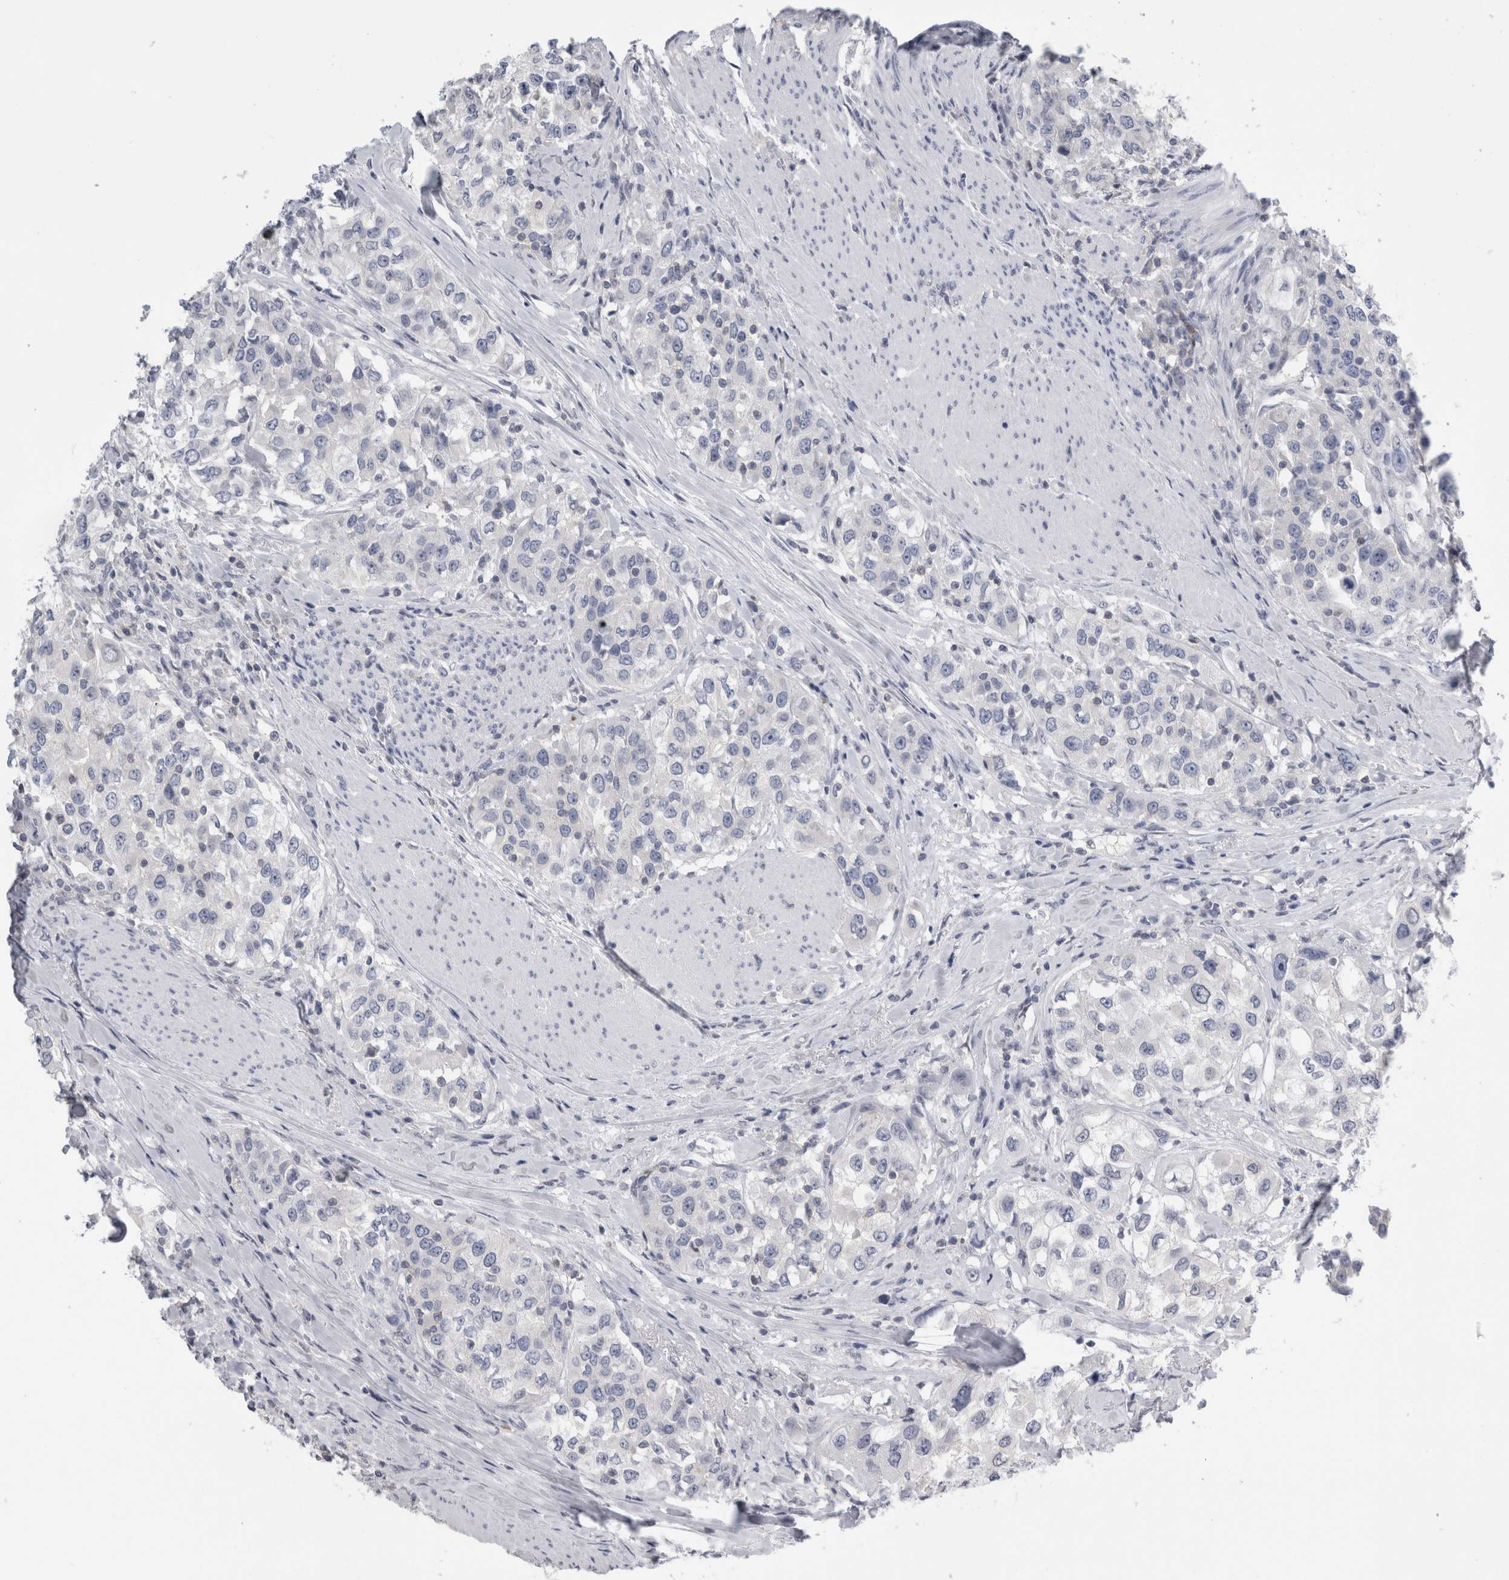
{"staining": {"intensity": "negative", "quantity": "none", "location": "none"}, "tissue": "urothelial cancer", "cell_type": "Tumor cells", "image_type": "cancer", "snomed": [{"axis": "morphology", "description": "Urothelial carcinoma, High grade"}, {"axis": "topography", "description": "Urinary bladder"}], "caption": "Immunohistochemical staining of human high-grade urothelial carcinoma shows no significant expression in tumor cells.", "gene": "ANKFY1", "patient": {"sex": "female", "age": 80}}